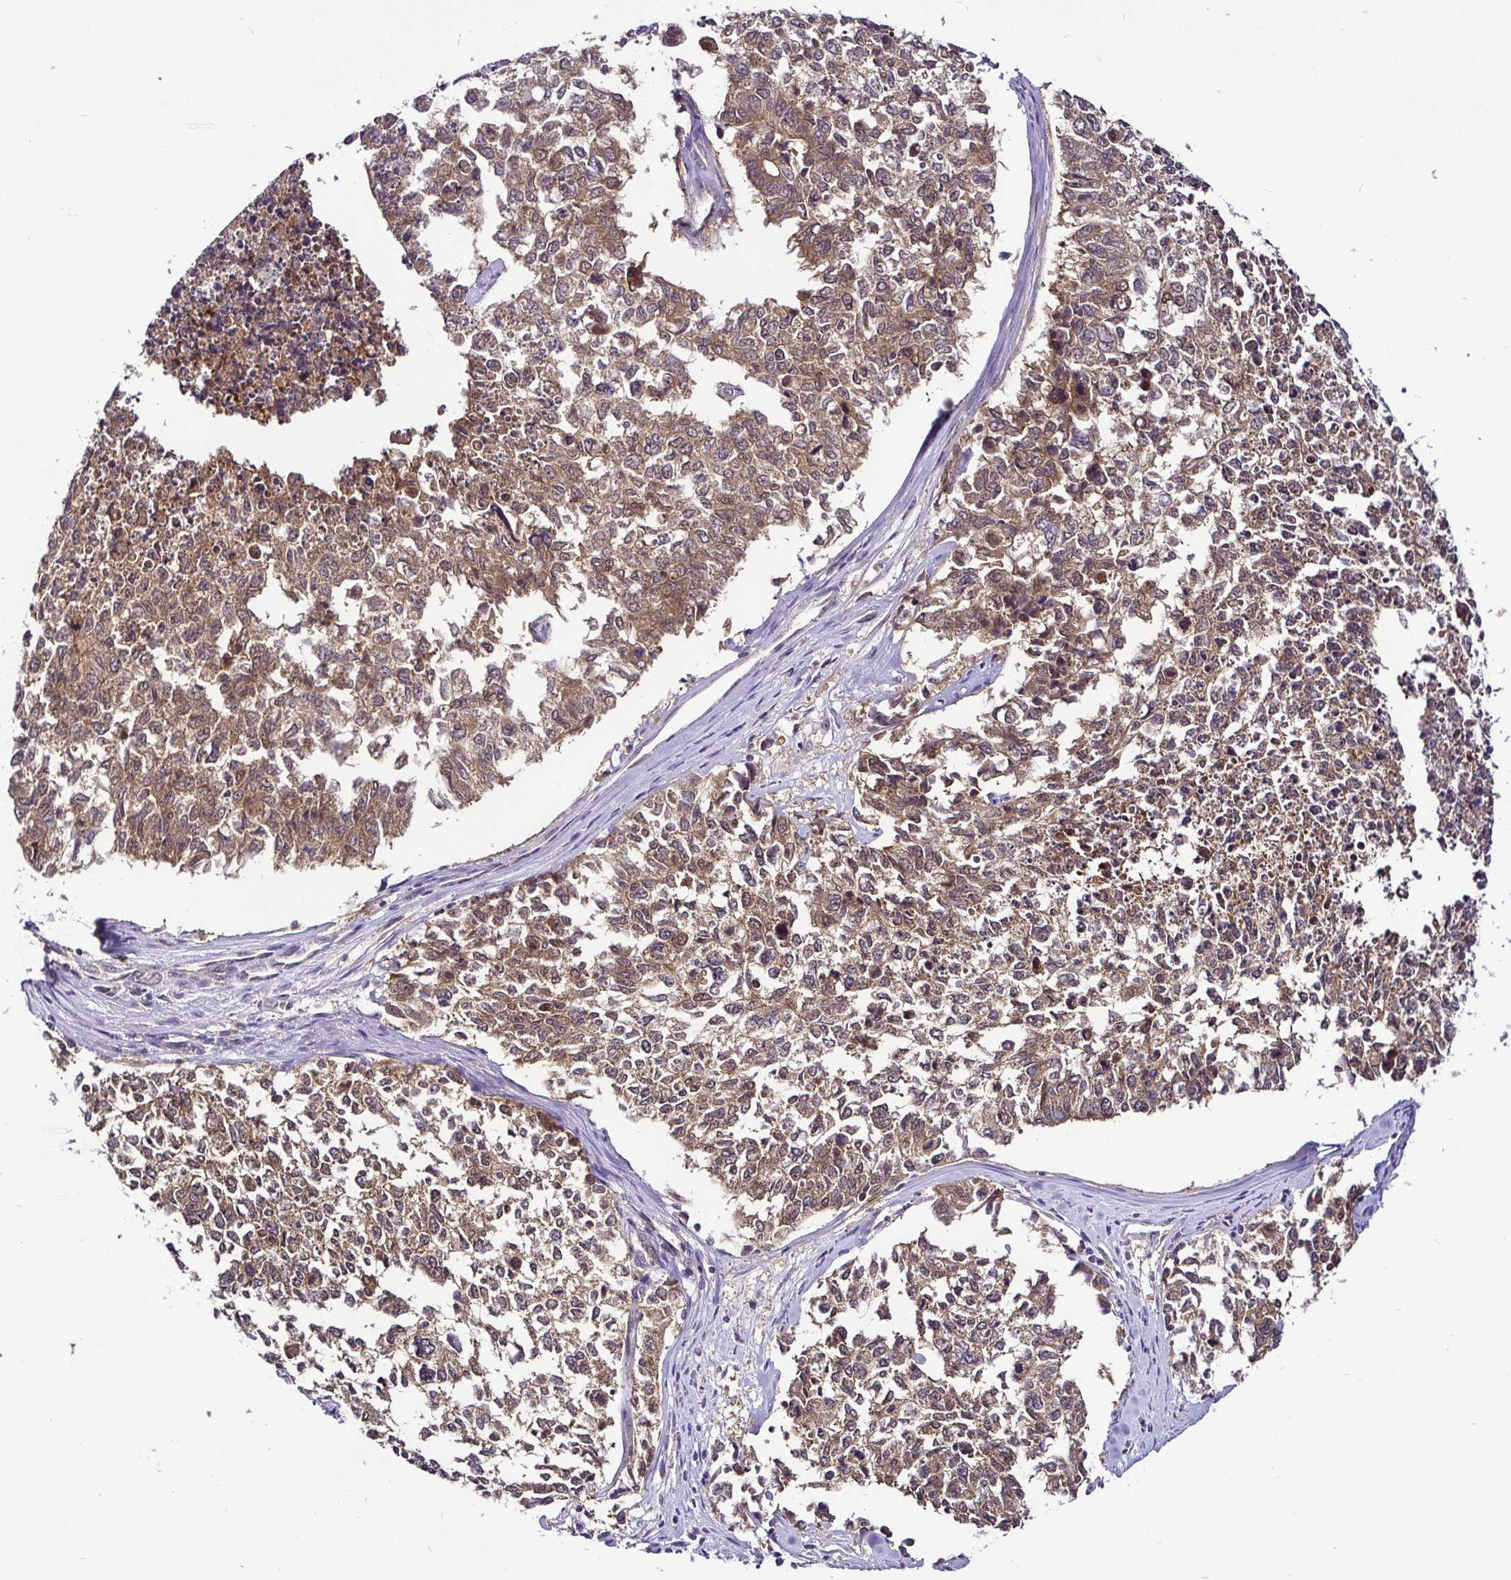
{"staining": {"intensity": "moderate", "quantity": ">75%", "location": "cytoplasmic/membranous,nuclear"}, "tissue": "cervical cancer", "cell_type": "Tumor cells", "image_type": "cancer", "snomed": [{"axis": "morphology", "description": "Adenocarcinoma, NOS"}, {"axis": "topography", "description": "Cervix"}], "caption": "Immunohistochemistry (IHC) staining of cervical cancer (adenocarcinoma), which shows medium levels of moderate cytoplasmic/membranous and nuclear staining in approximately >75% of tumor cells indicating moderate cytoplasmic/membranous and nuclear protein expression. The staining was performed using DAB (brown) for protein detection and nuclei were counterstained in hematoxylin (blue).", "gene": "UBE2M", "patient": {"sex": "female", "age": 63}}